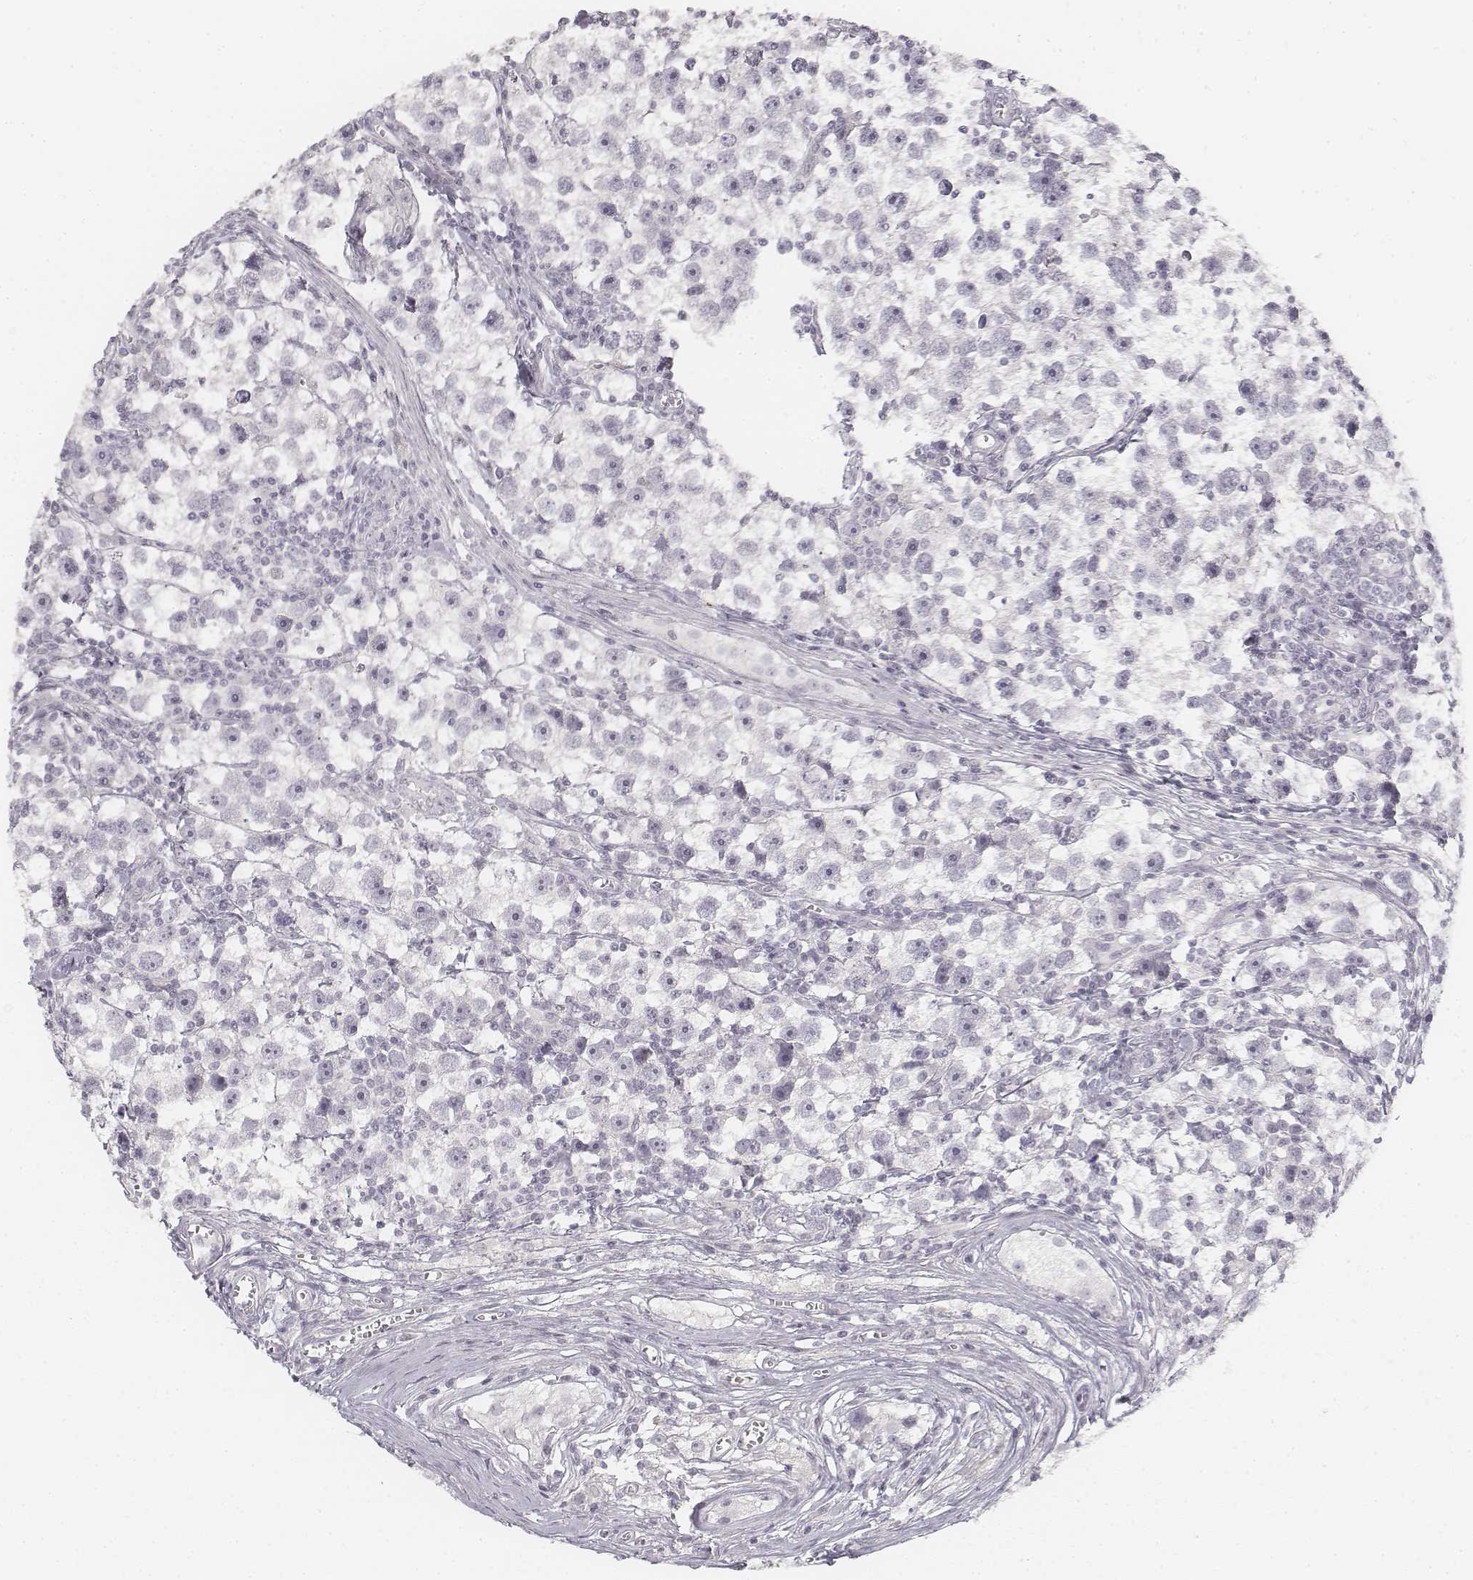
{"staining": {"intensity": "negative", "quantity": "none", "location": "none"}, "tissue": "testis cancer", "cell_type": "Tumor cells", "image_type": "cancer", "snomed": [{"axis": "morphology", "description": "Seminoma, NOS"}, {"axis": "topography", "description": "Testis"}], "caption": "Human testis cancer stained for a protein using IHC shows no positivity in tumor cells.", "gene": "DSG4", "patient": {"sex": "male", "age": 30}}